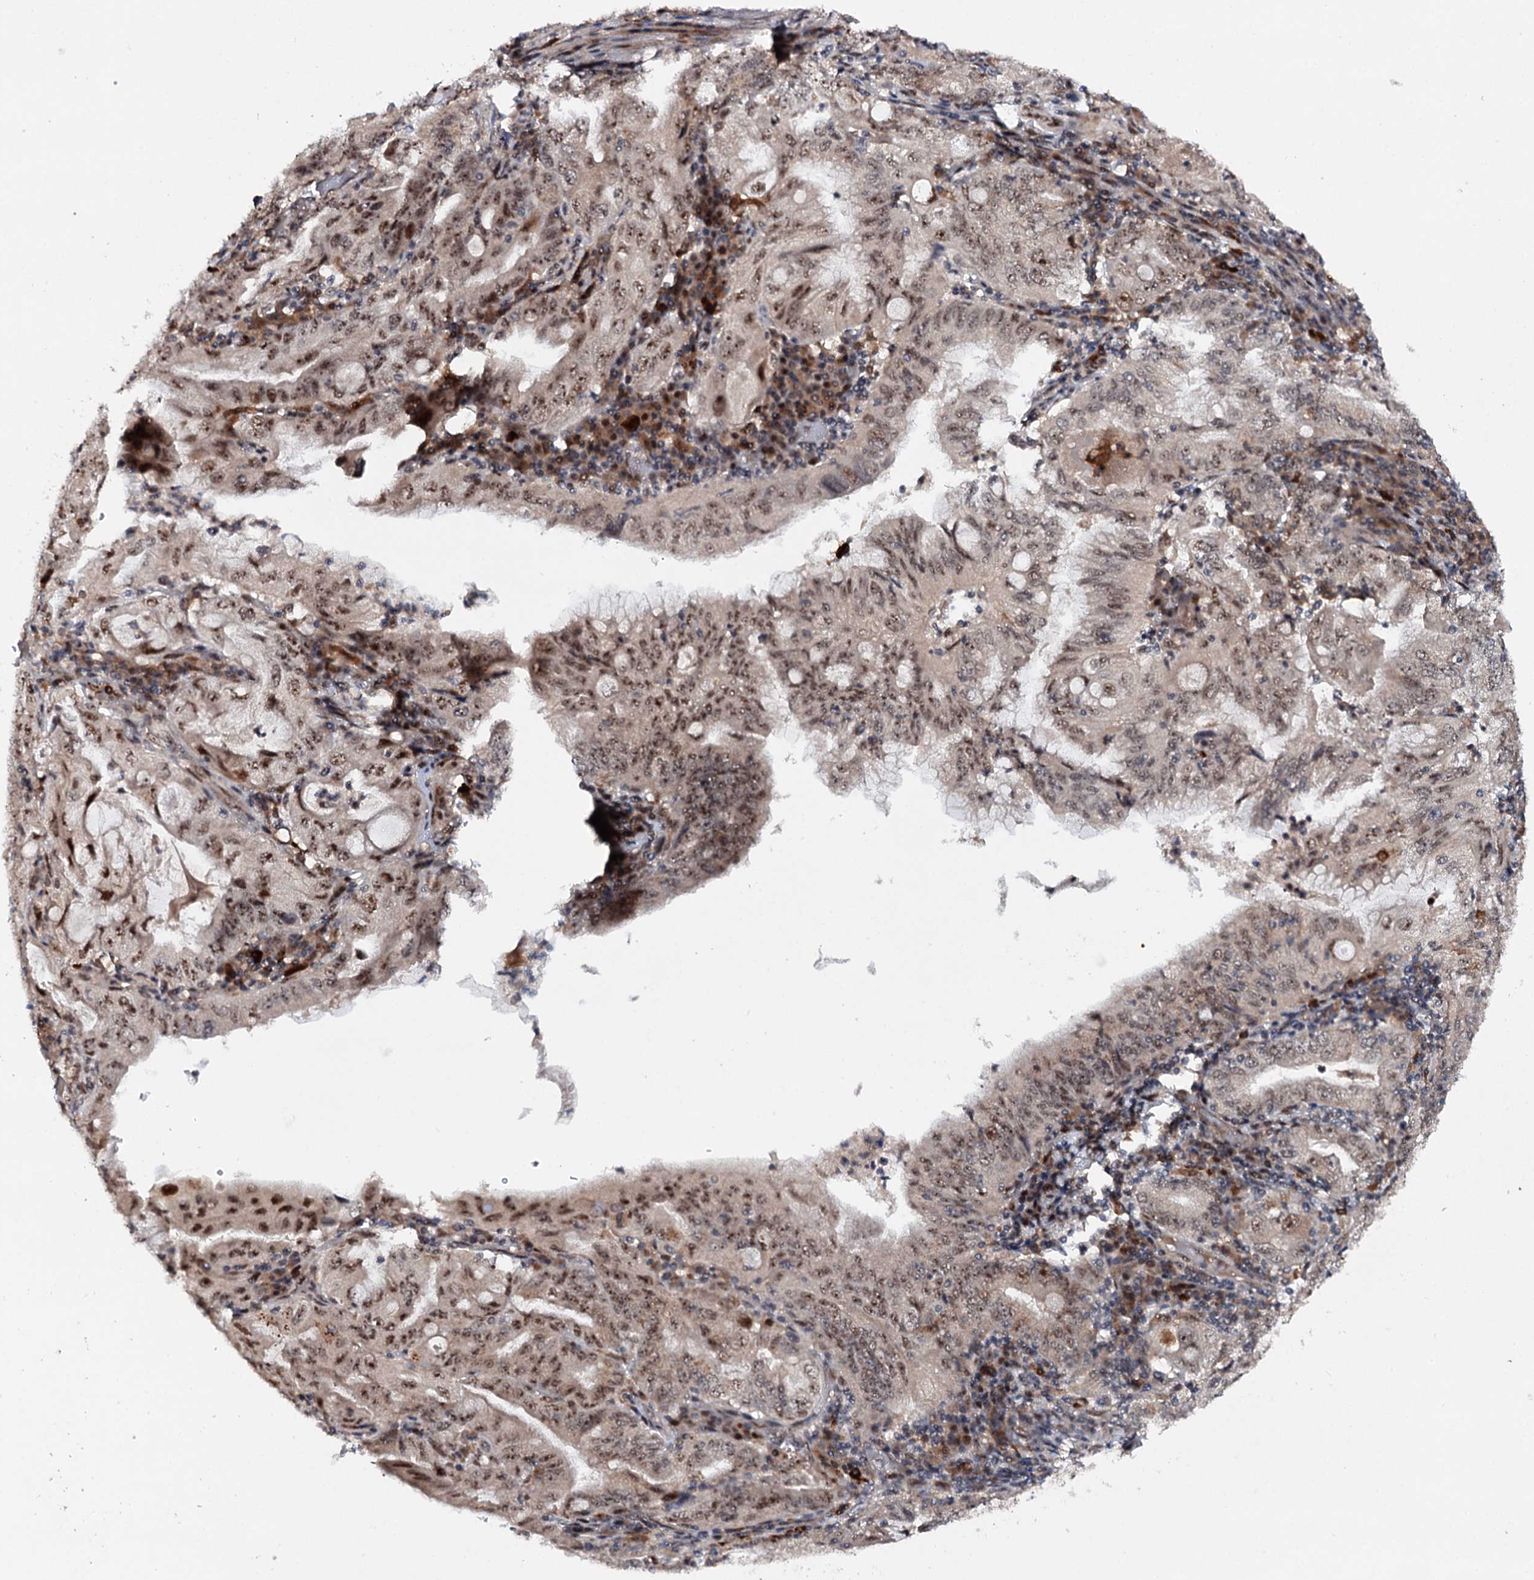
{"staining": {"intensity": "moderate", "quantity": ">75%", "location": "nuclear"}, "tissue": "stomach cancer", "cell_type": "Tumor cells", "image_type": "cancer", "snomed": [{"axis": "morphology", "description": "Normal tissue, NOS"}, {"axis": "morphology", "description": "Adenocarcinoma, NOS"}, {"axis": "topography", "description": "Esophagus"}, {"axis": "topography", "description": "Stomach, upper"}, {"axis": "topography", "description": "Peripheral nerve tissue"}], "caption": "About >75% of tumor cells in stomach adenocarcinoma display moderate nuclear protein expression as visualized by brown immunohistochemical staining.", "gene": "BUD13", "patient": {"sex": "male", "age": 62}}